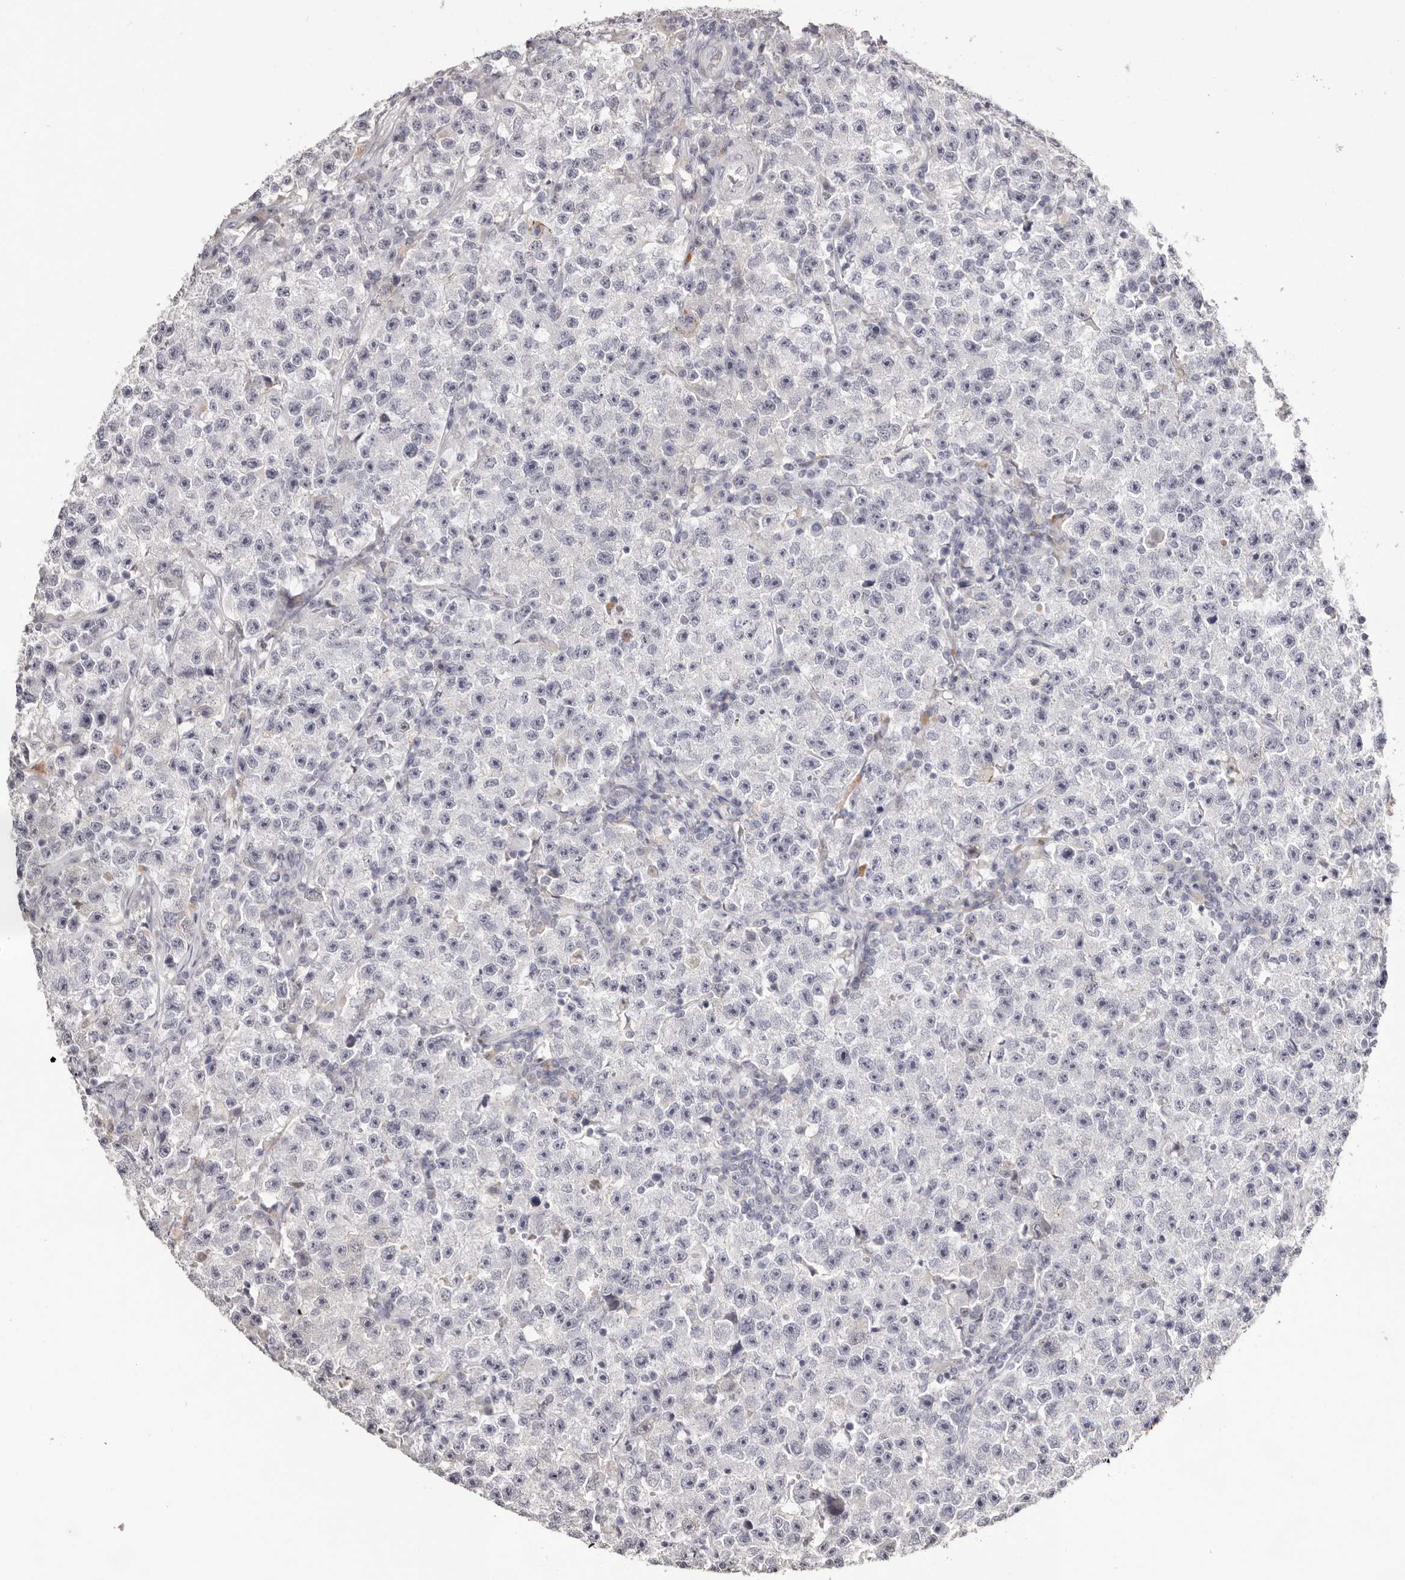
{"staining": {"intensity": "negative", "quantity": "none", "location": "none"}, "tissue": "testis cancer", "cell_type": "Tumor cells", "image_type": "cancer", "snomed": [{"axis": "morphology", "description": "Seminoma, NOS"}, {"axis": "topography", "description": "Testis"}], "caption": "Protein analysis of testis cancer (seminoma) shows no significant positivity in tumor cells. Nuclei are stained in blue.", "gene": "PCDHB6", "patient": {"sex": "male", "age": 22}}